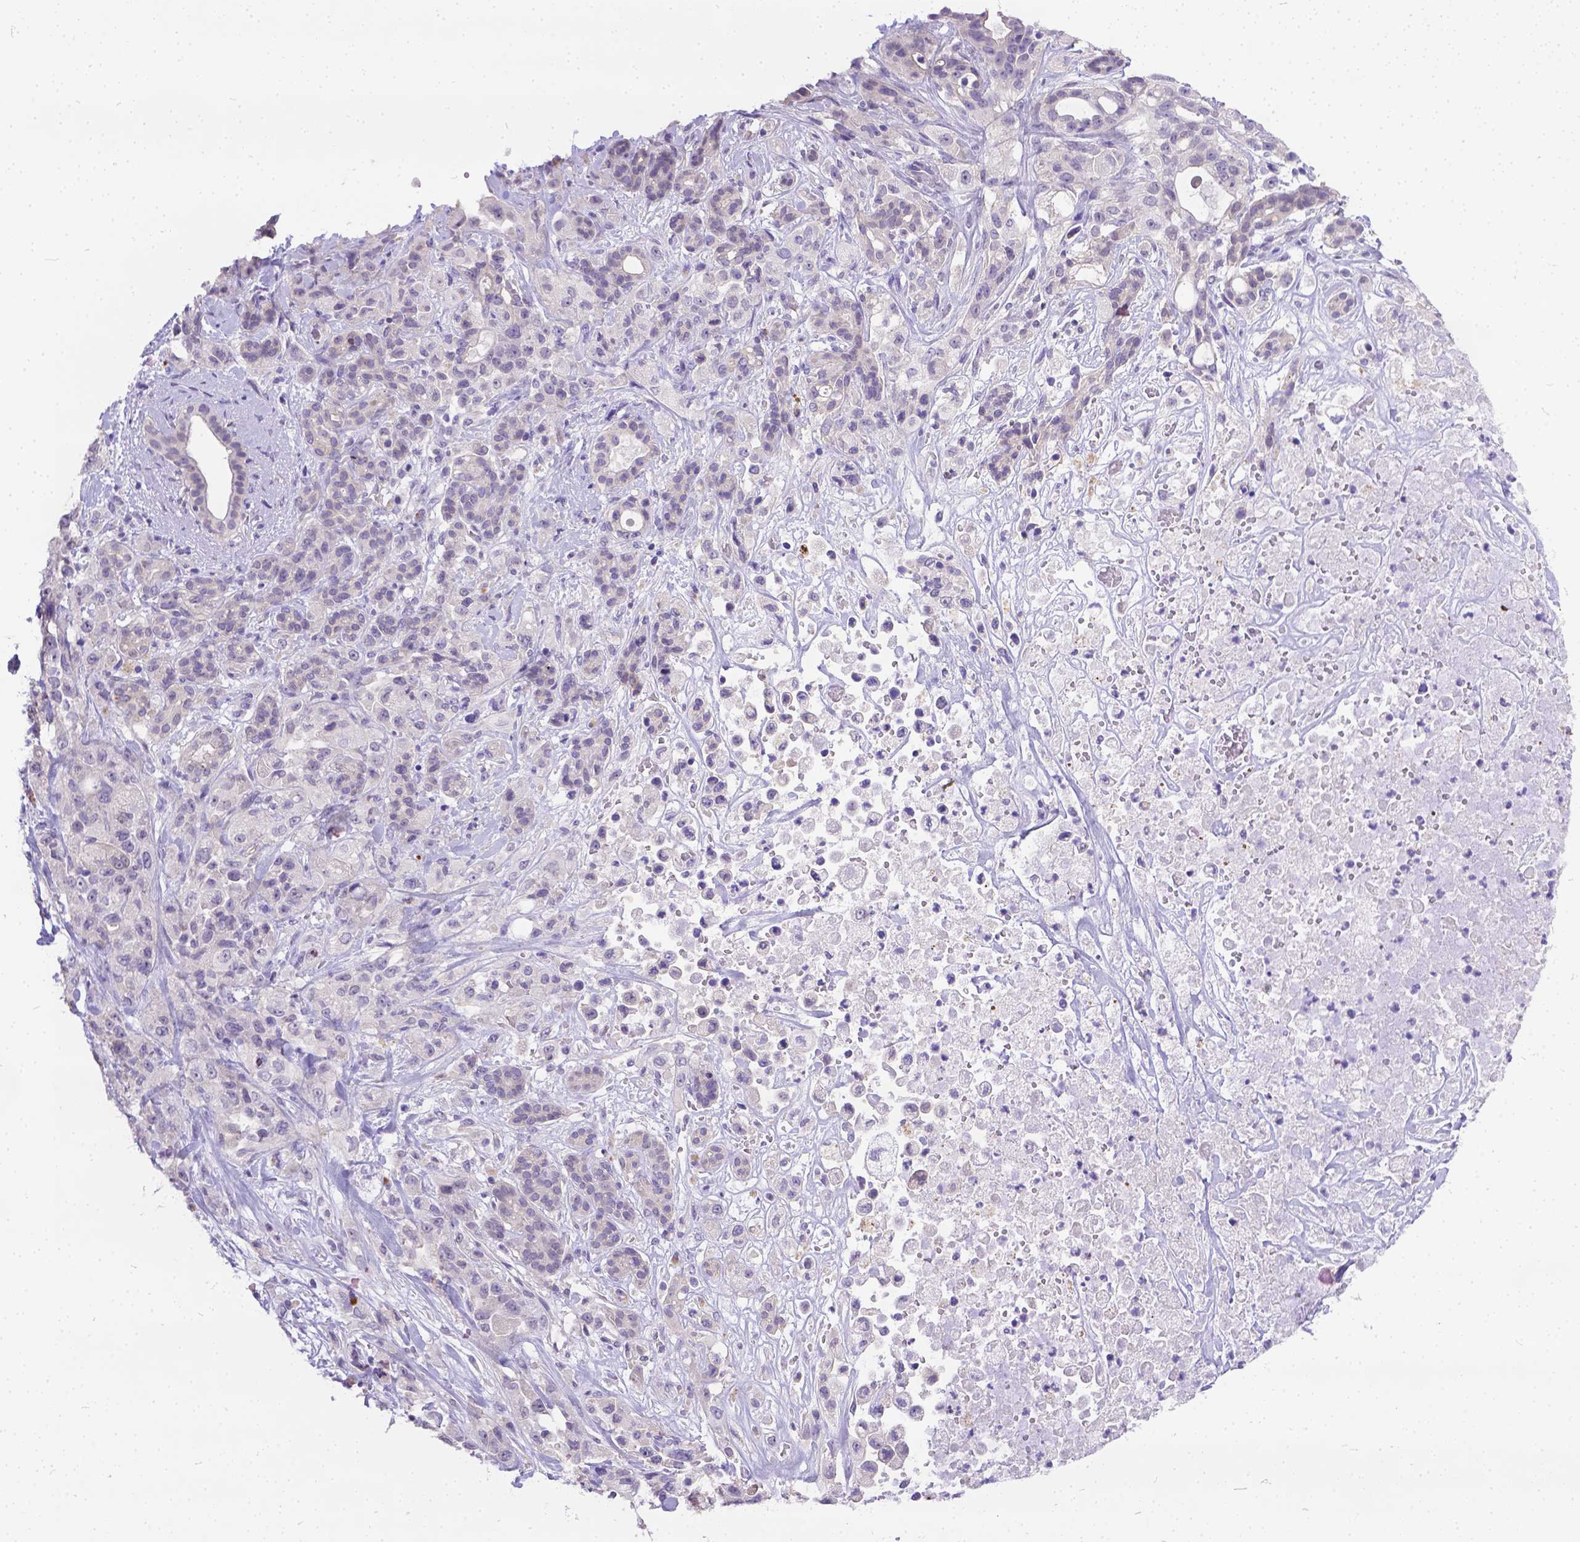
{"staining": {"intensity": "negative", "quantity": "none", "location": "none"}, "tissue": "pancreatic cancer", "cell_type": "Tumor cells", "image_type": "cancer", "snomed": [{"axis": "morphology", "description": "Adenocarcinoma, NOS"}, {"axis": "topography", "description": "Pancreas"}], "caption": "This histopathology image is of adenocarcinoma (pancreatic) stained with immunohistochemistry (IHC) to label a protein in brown with the nuclei are counter-stained blue. There is no staining in tumor cells.", "gene": "DLEC1", "patient": {"sex": "male", "age": 44}}